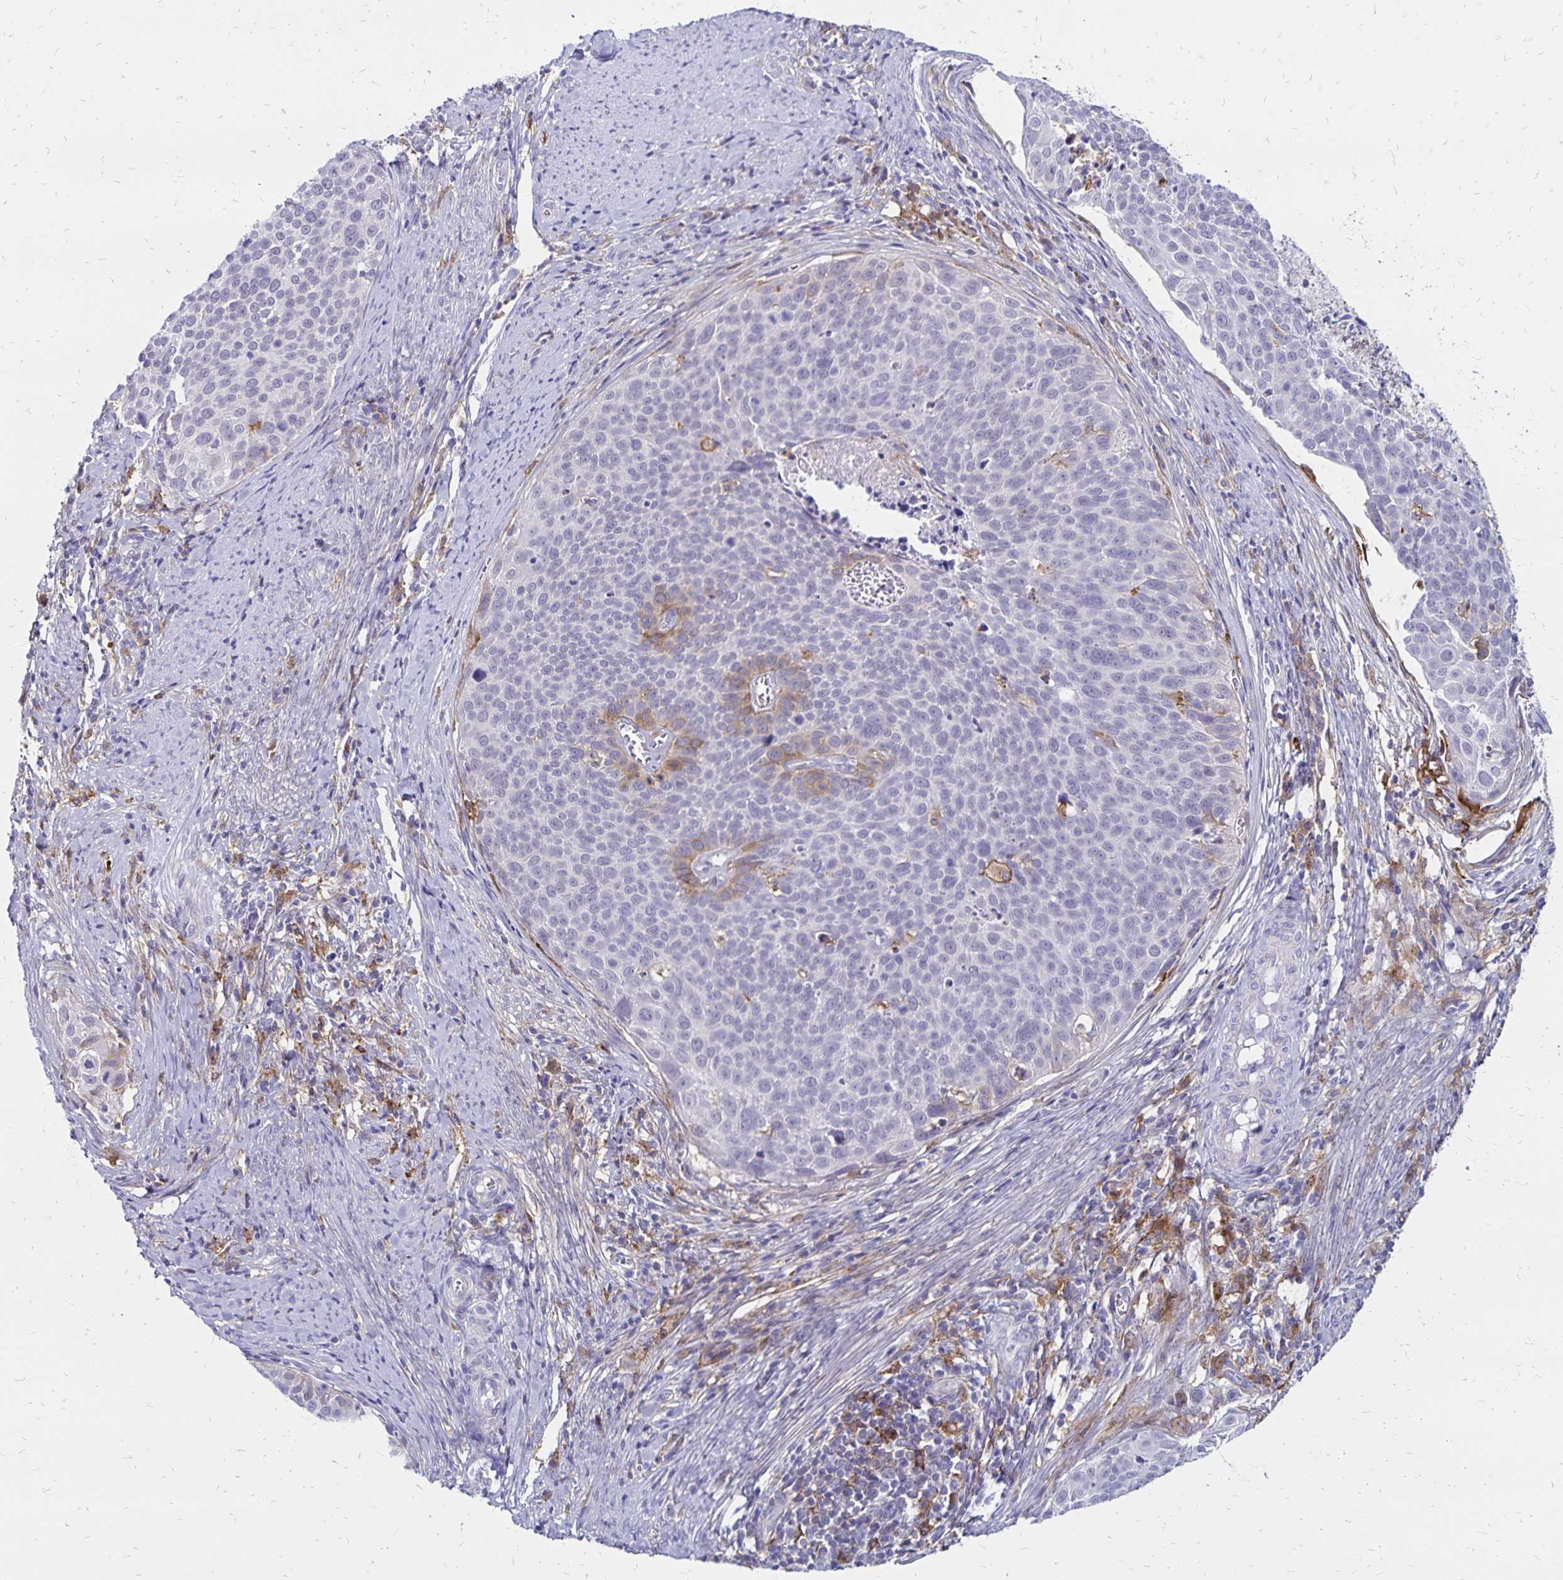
{"staining": {"intensity": "weak", "quantity": "<25%", "location": "cytoplasmic/membranous"}, "tissue": "cervical cancer", "cell_type": "Tumor cells", "image_type": "cancer", "snomed": [{"axis": "morphology", "description": "Squamous cell carcinoma, NOS"}, {"axis": "topography", "description": "Cervix"}], "caption": "An immunohistochemistry (IHC) photomicrograph of cervical cancer (squamous cell carcinoma) is shown. There is no staining in tumor cells of cervical cancer (squamous cell carcinoma).", "gene": "TNS3", "patient": {"sex": "female", "age": 39}}